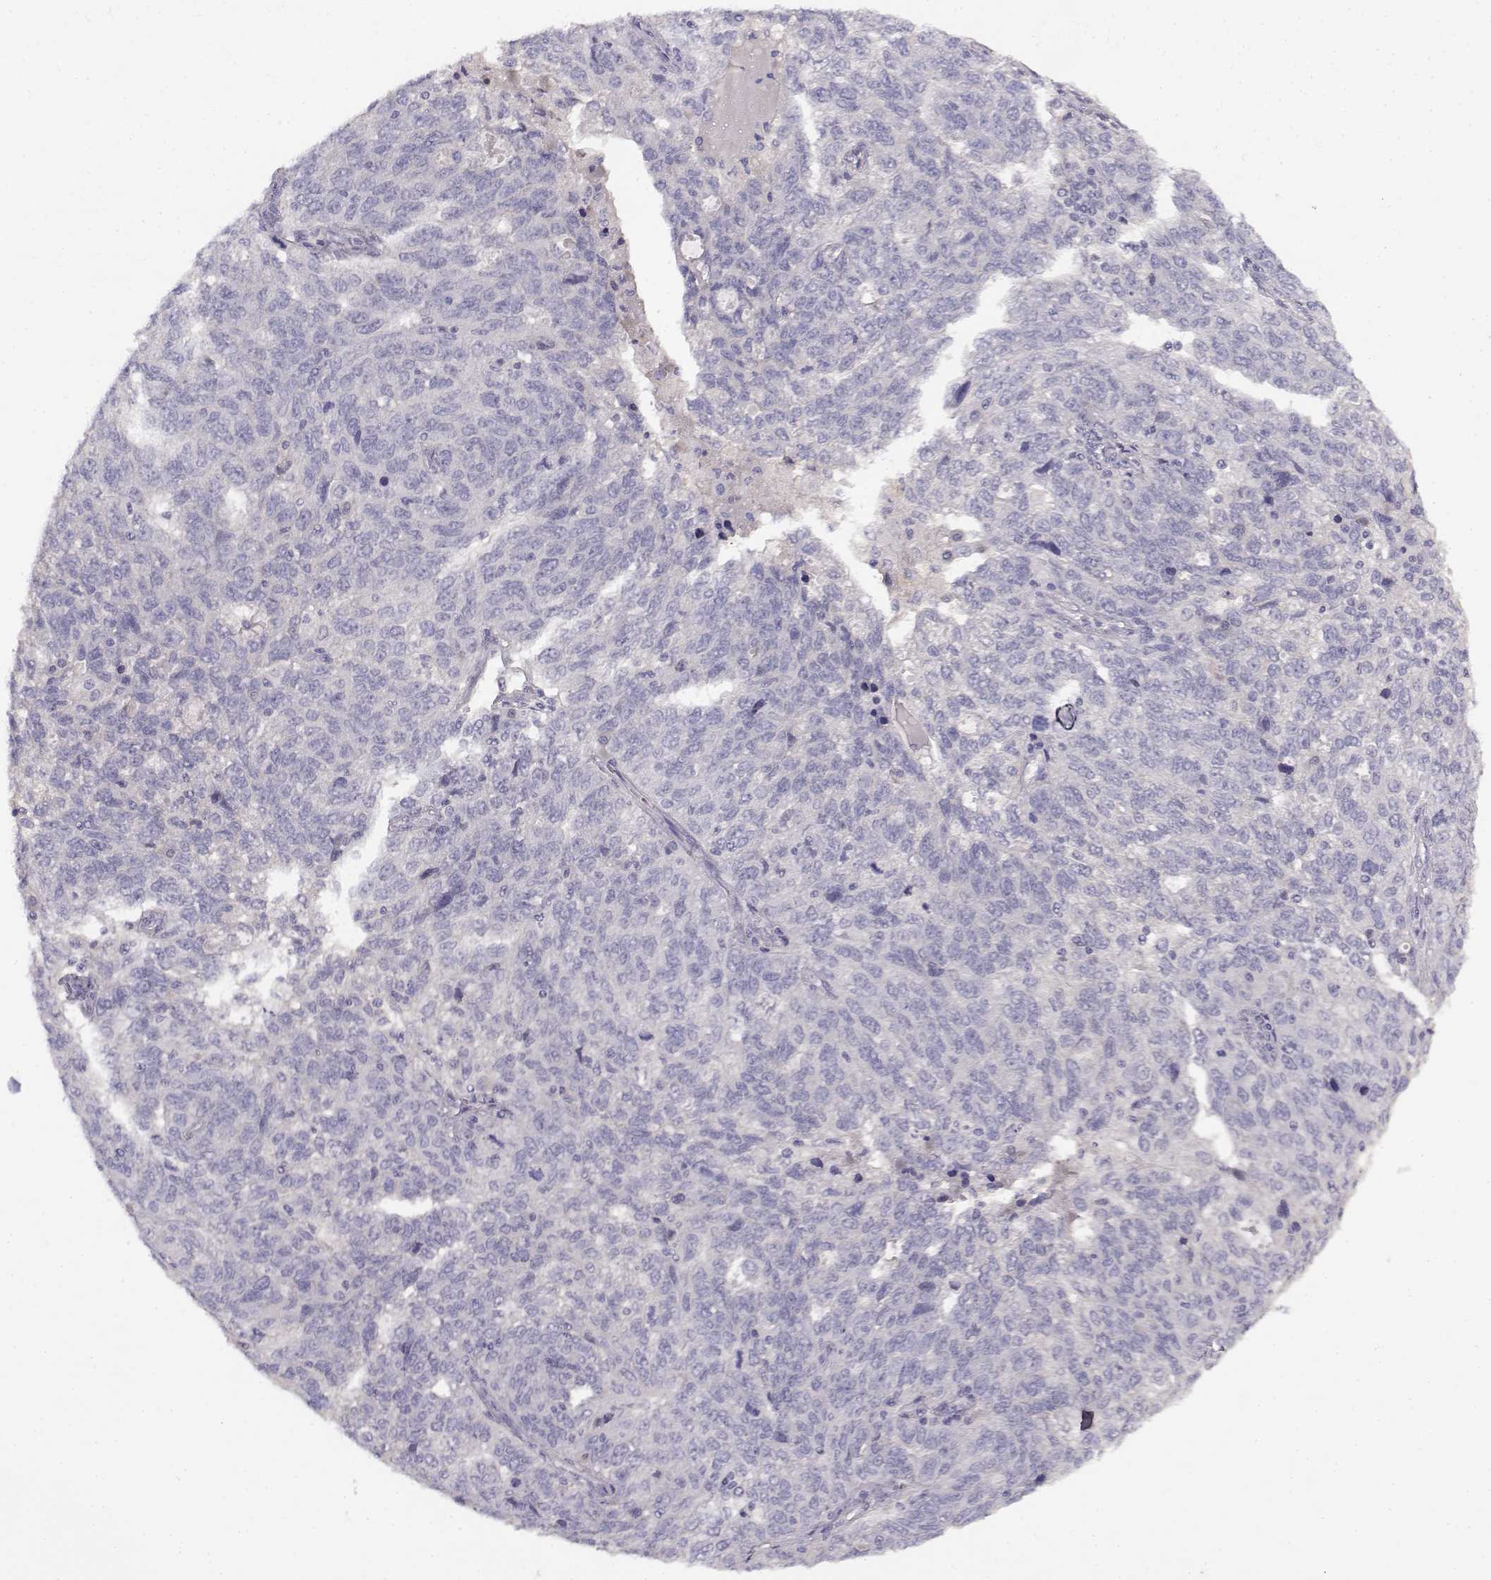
{"staining": {"intensity": "negative", "quantity": "none", "location": "none"}, "tissue": "ovarian cancer", "cell_type": "Tumor cells", "image_type": "cancer", "snomed": [{"axis": "morphology", "description": "Cystadenocarcinoma, serous, NOS"}, {"axis": "topography", "description": "Ovary"}], "caption": "The micrograph shows no staining of tumor cells in ovarian cancer (serous cystadenocarcinoma).", "gene": "SPAG17", "patient": {"sex": "female", "age": 71}}